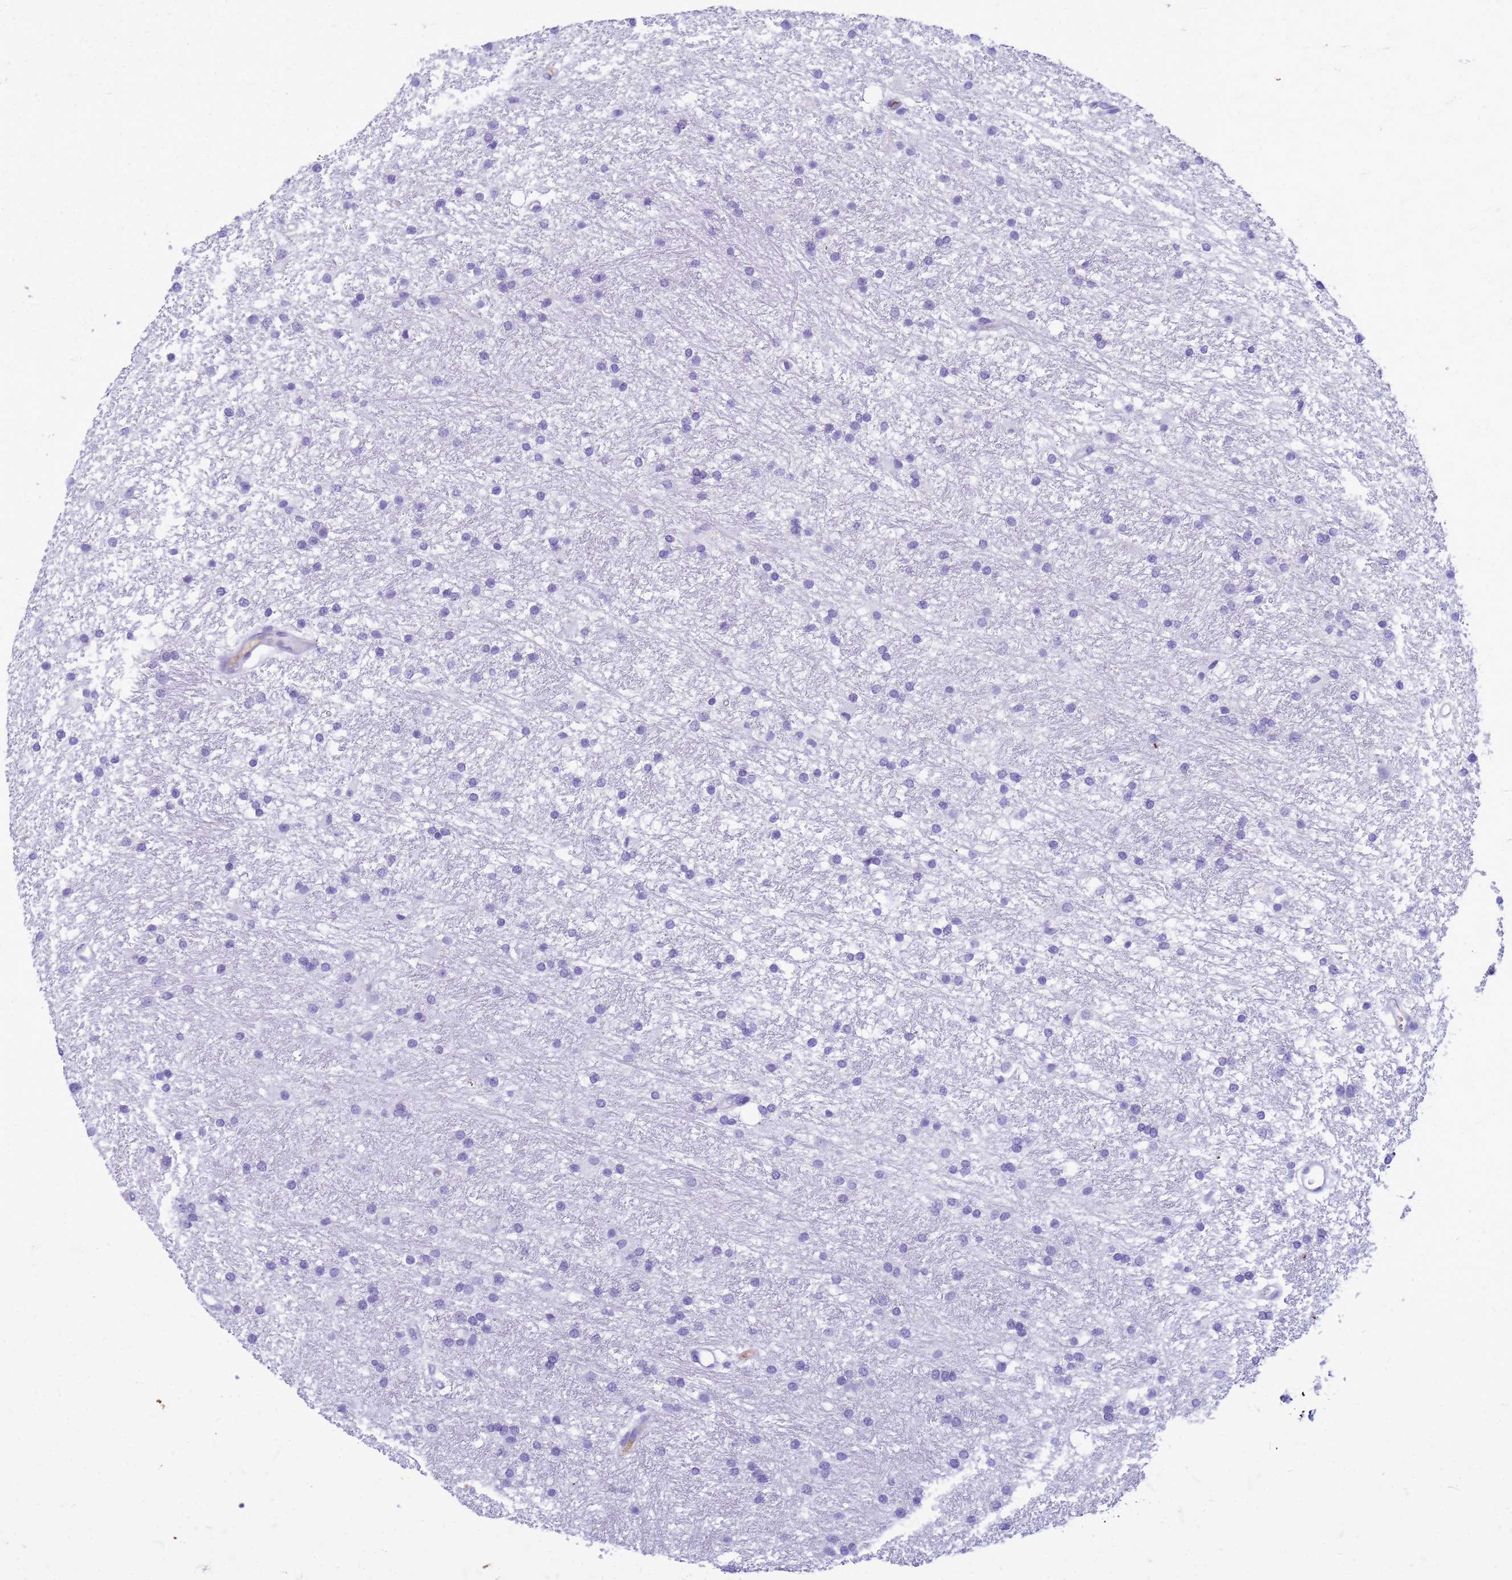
{"staining": {"intensity": "negative", "quantity": "none", "location": "none"}, "tissue": "glioma", "cell_type": "Tumor cells", "image_type": "cancer", "snomed": [{"axis": "morphology", "description": "Glioma, malignant, High grade"}, {"axis": "topography", "description": "Brain"}], "caption": "The immunohistochemistry image has no significant expression in tumor cells of glioma tissue.", "gene": "CFAP100", "patient": {"sex": "male", "age": 77}}